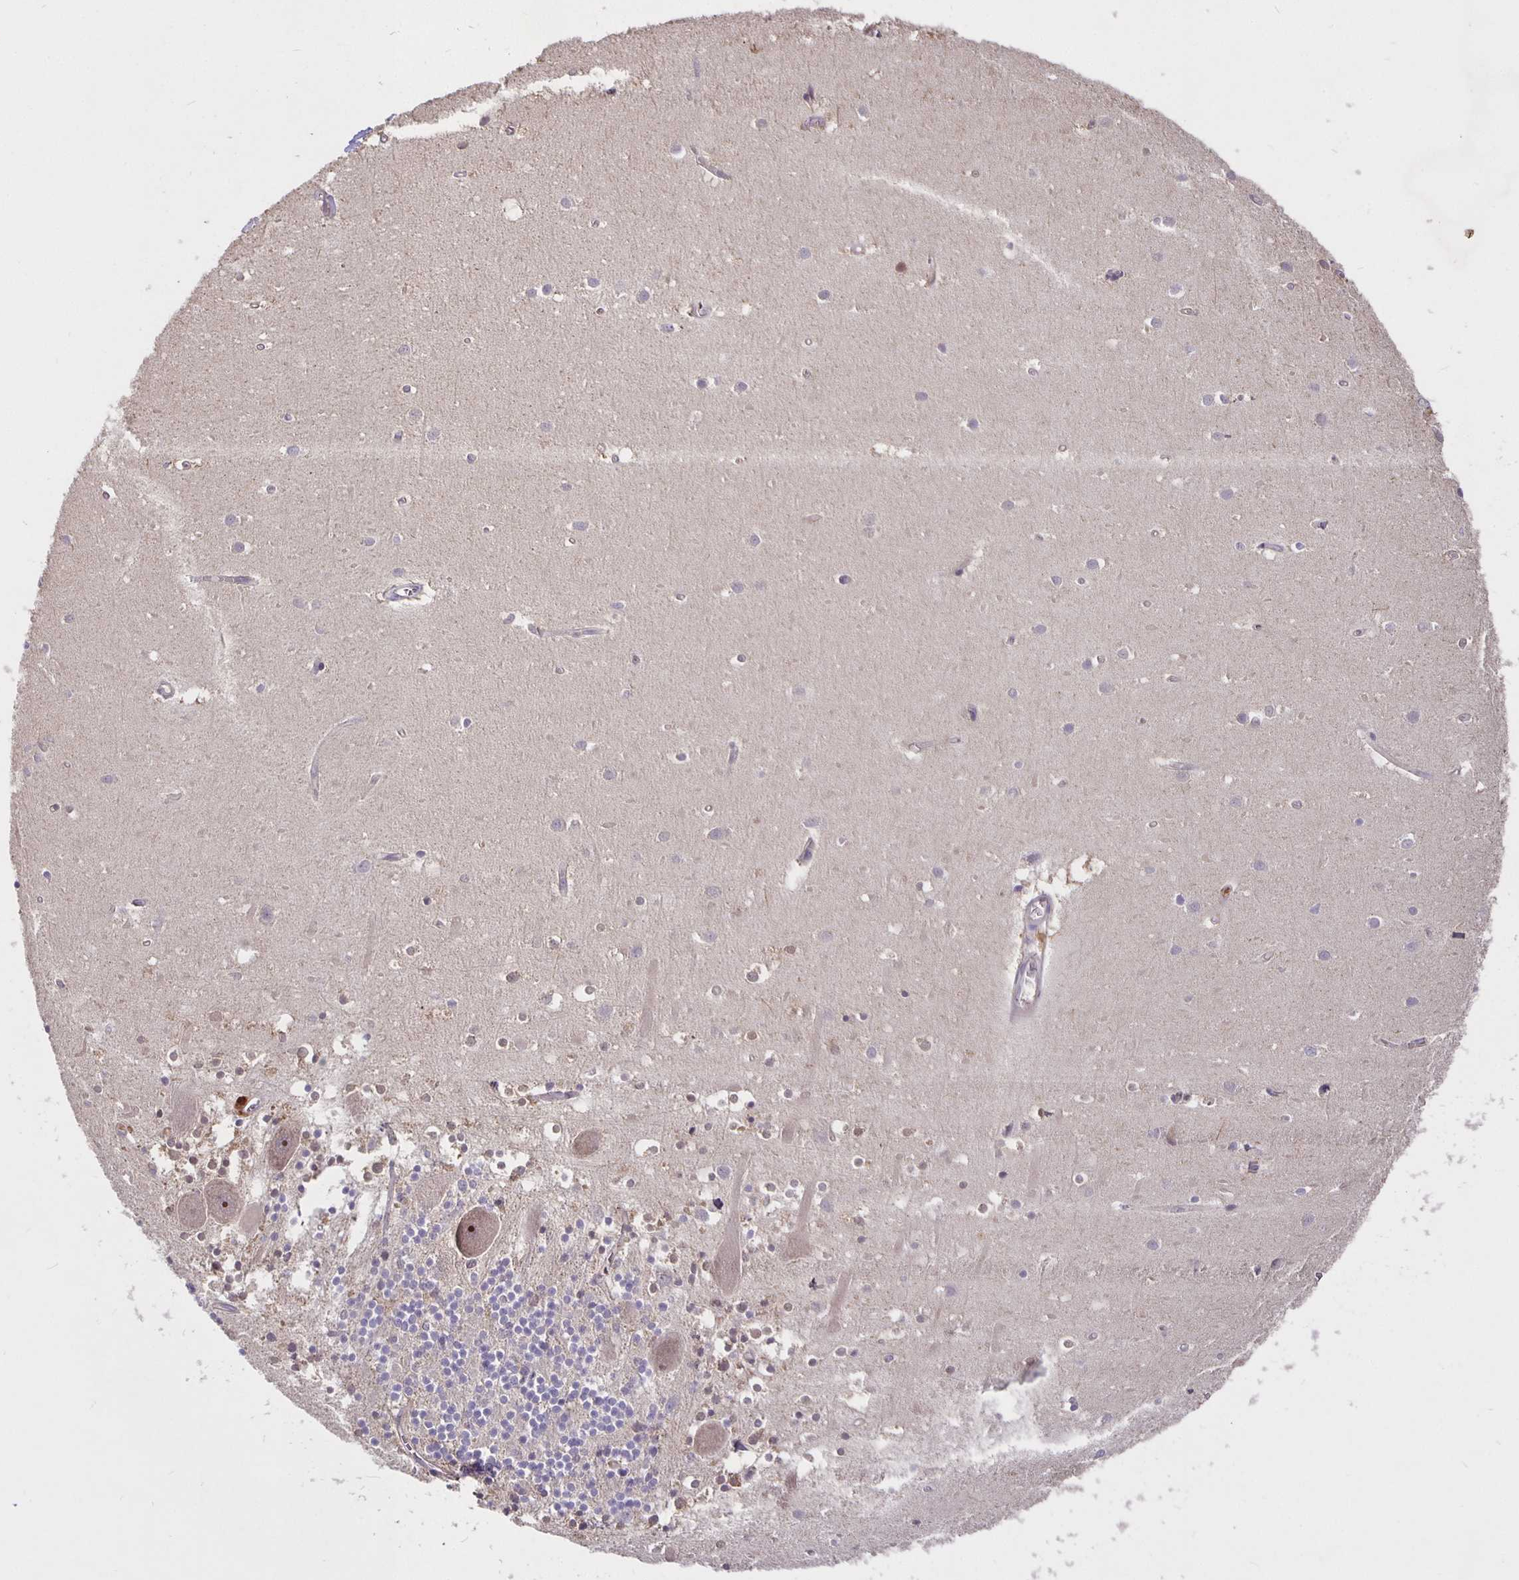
{"staining": {"intensity": "negative", "quantity": "none", "location": "none"}, "tissue": "cerebellum", "cell_type": "Cells in granular layer", "image_type": "normal", "snomed": [{"axis": "morphology", "description": "Normal tissue, NOS"}, {"axis": "topography", "description": "Cerebellum"}], "caption": "DAB (3,3'-diaminobenzidine) immunohistochemical staining of unremarkable cerebellum reveals no significant staining in cells in granular layer.", "gene": "NOG", "patient": {"sex": "male", "age": 54}}